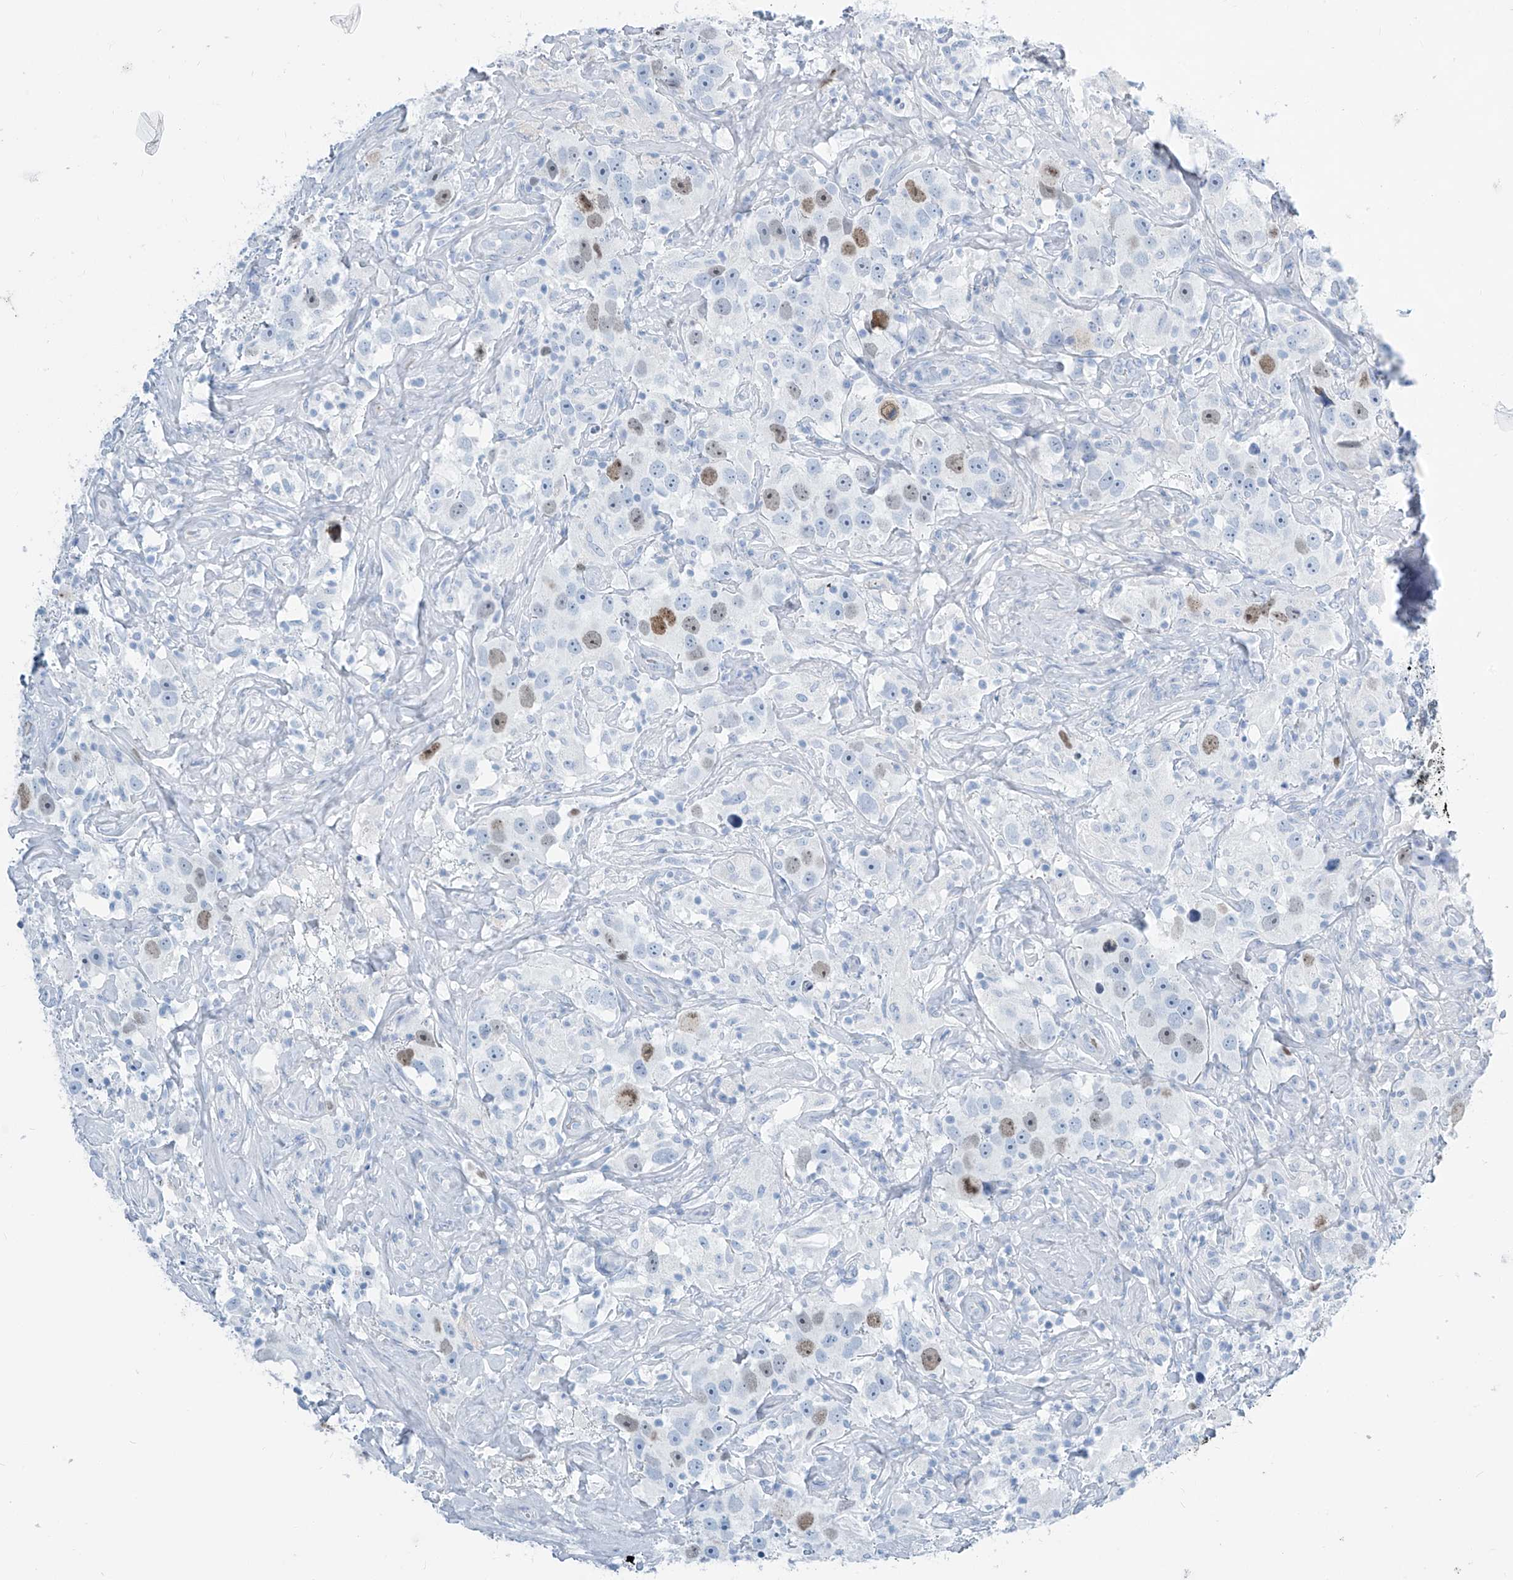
{"staining": {"intensity": "moderate", "quantity": "<25%", "location": "nuclear"}, "tissue": "testis cancer", "cell_type": "Tumor cells", "image_type": "cancer", "snomed": [{"axis": "morphology", "description": "Seminoma, NOS"}, {"axis": "topography", "description": "Testis"}], "caption": "An immunohistochemistry photomicrograph of tumor tissue is shown. Protein staining in brown labels moderate nuclear positivity in seminoma (testis) within tumor cells.", "gene": "SGO2", "patient": {"sex": "male", "age": 49}}